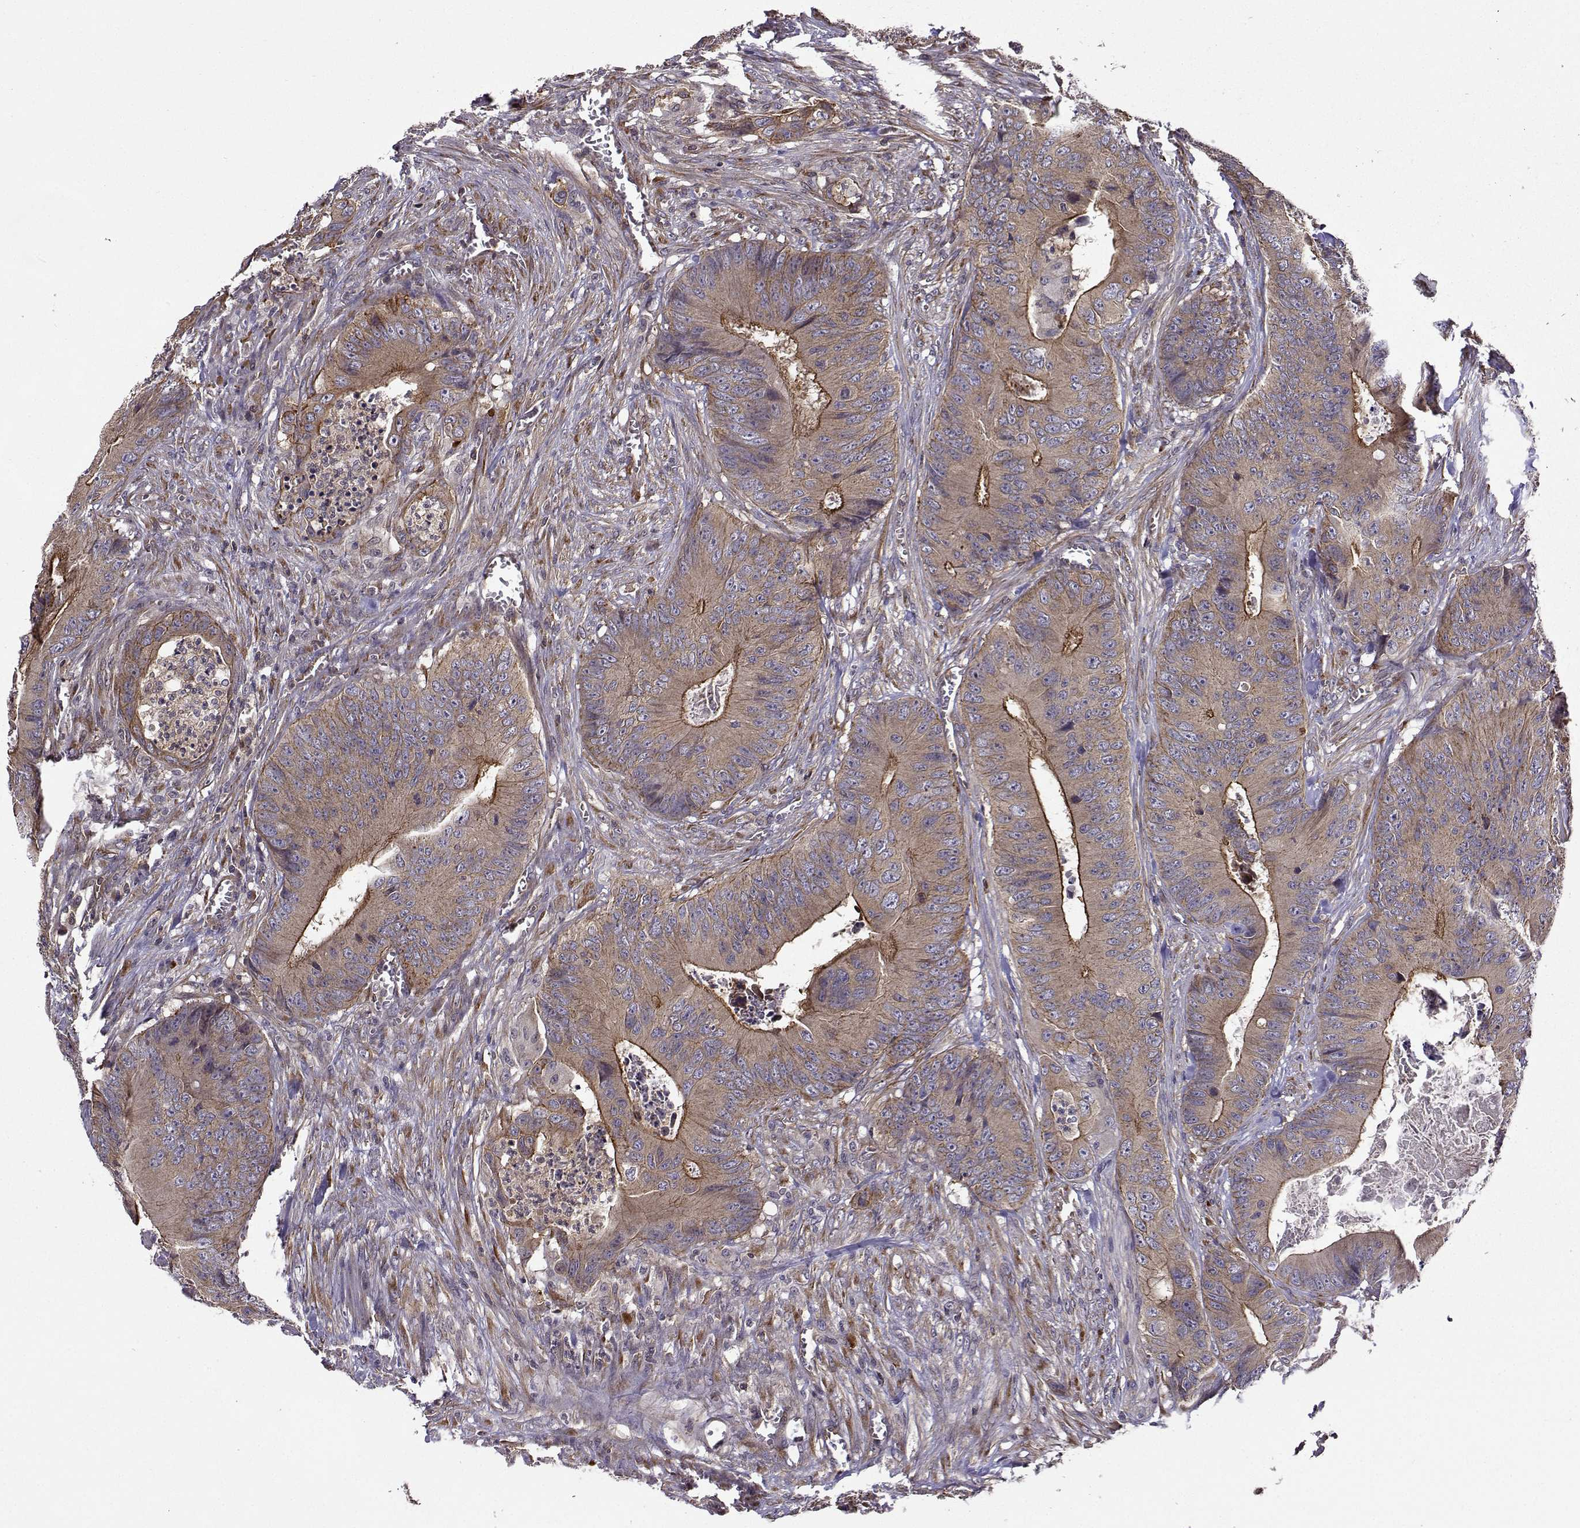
{"staining": {"intensity": "strong", "quantity": "<25%", "location": "cytoplasmic/membranous"}, "tissue": "colorectal cancer", "cell_type": "Tumor cells", "image_type": "cancer", "snomed": [{"axis": "morphology", "description": "Adenocarcinoma, NOS"}, {"axis": "topography", "description": "Colon"}], "caption": "Immunohistochemistry staining of colorectal adenocarcinoma, which exhibits medium levels of strong cytoplasmic/membranous expression in about <25% of tumor cells indicating strong cytoplasmic/membranous protein positivity. The staining was performed using DAB (brown) for protein detection and nuclei were counterstained in hematoxylin (blue).", "gene": "ITGB8", "patient": {"sex": "male", "age": 84}}